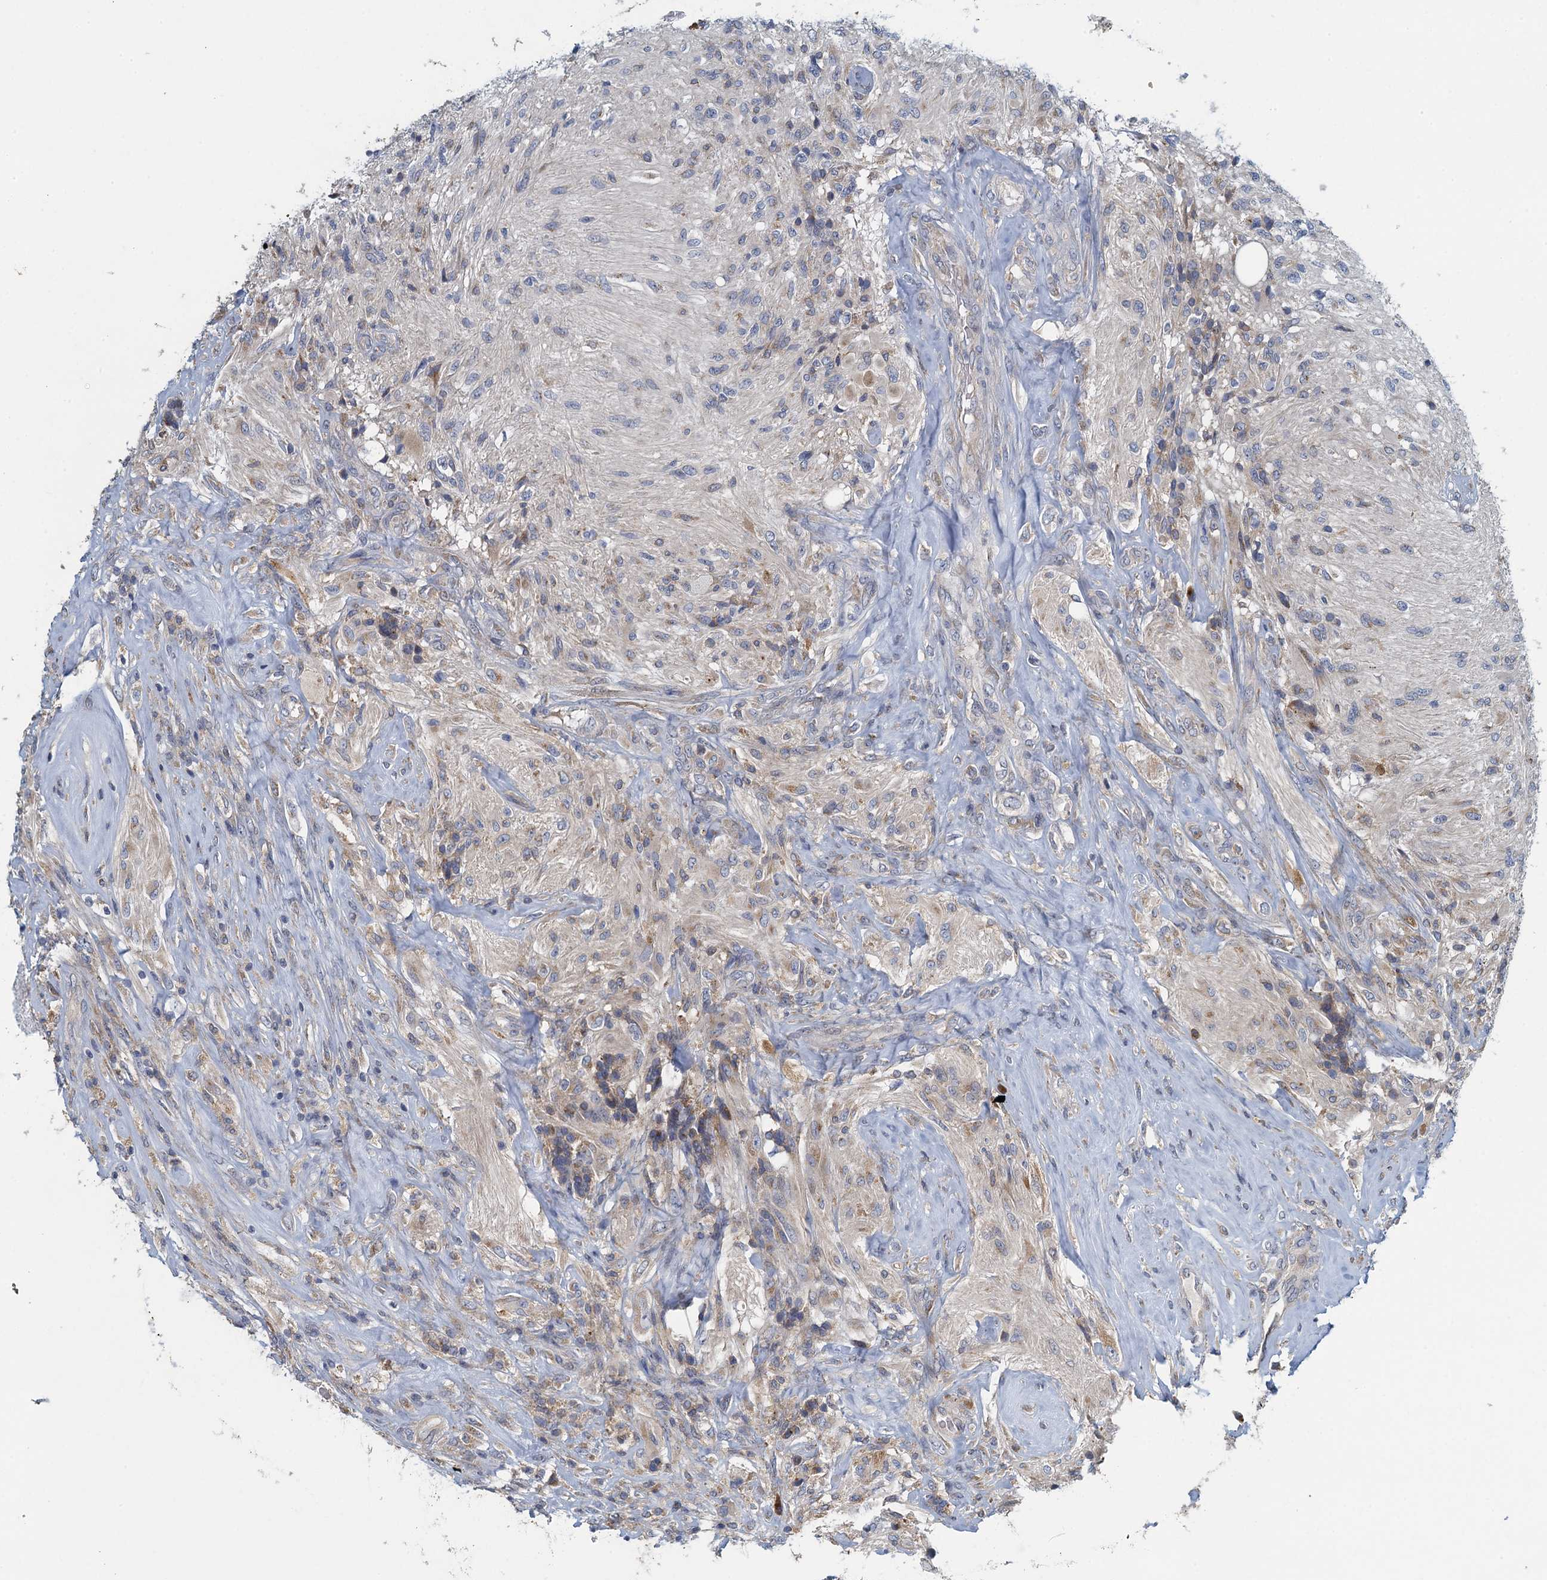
{"staining": {"intensity": "negative", "quantity": "none", "location": "none"}, "tissue": "glioma", "cell_type": "Tumor cells", "image_type": "cancer", "snomed": [{"axis": "morphology", "description": "Glioma, malignant, High grade"}, {"axis": "topography", "description": "Brain"}], "caption": "A micrograph of malignant glioma (high-grade) stained for a protein shows no brown staining in tumor cells.", "gene": "ALG2", "patient": {"sex": "male", "age": 56}}